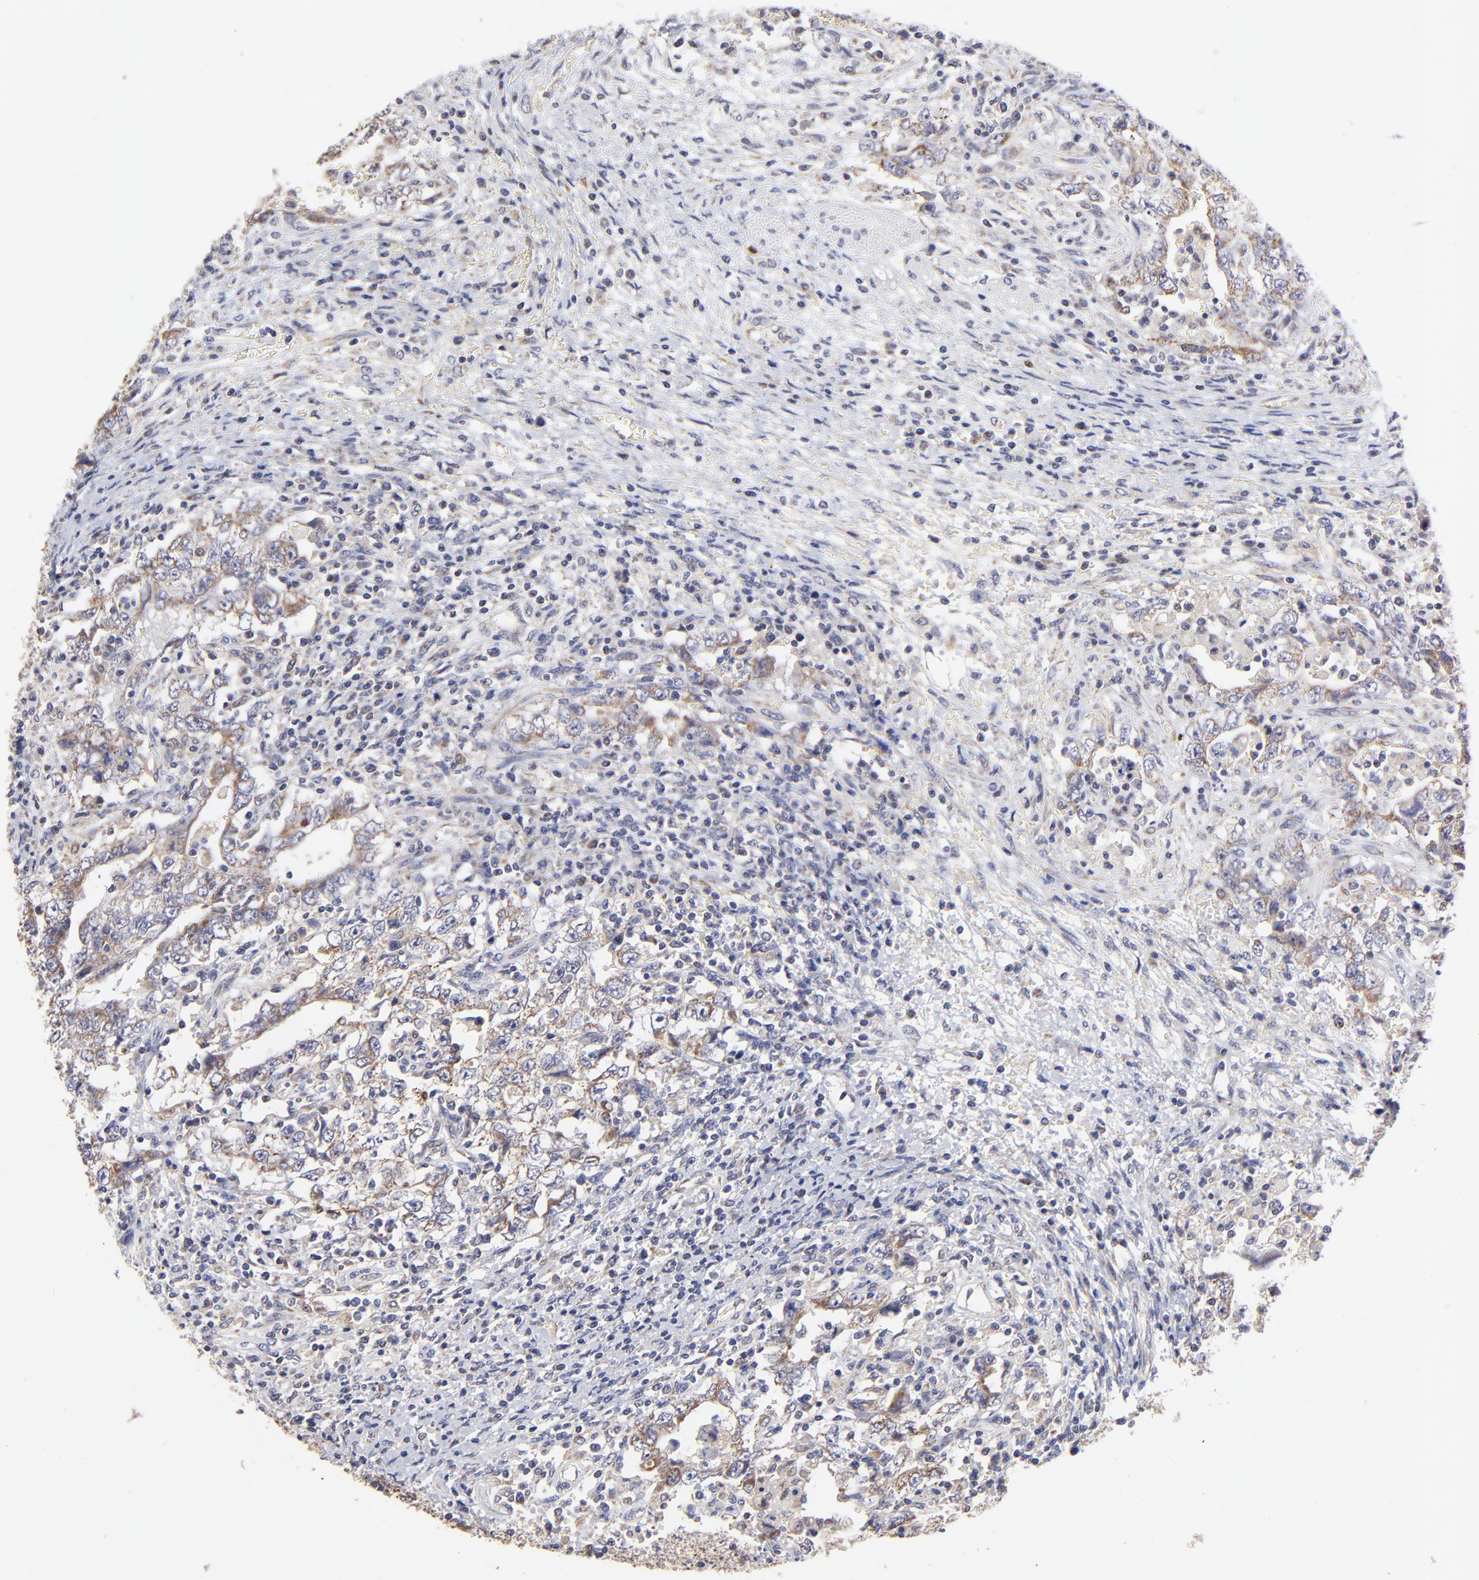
{"staining": {"intensity": "moderate", "quantity": "25%-75%", "location": "cytoplasmic/membranous"}, "tissue": "testis cancer", "cell_type": "Tumor cells", "image_type": "cancer", "snomed": [{"axis": "morphology", "description": "Carcinoma, Embryonal, NOS"}, {"axis": "topography", "description": "Testis"}], "caption": "An immunohistochemistry micrograph of neoplastic tissue is shown. Protein staining in brown labels moderate cytoplasmic/membranous positivity in embryonal carcinoma (testis) within tumor cells.", "gene": "FBXL12", "patient": {"sex": "male", "age": 26}}